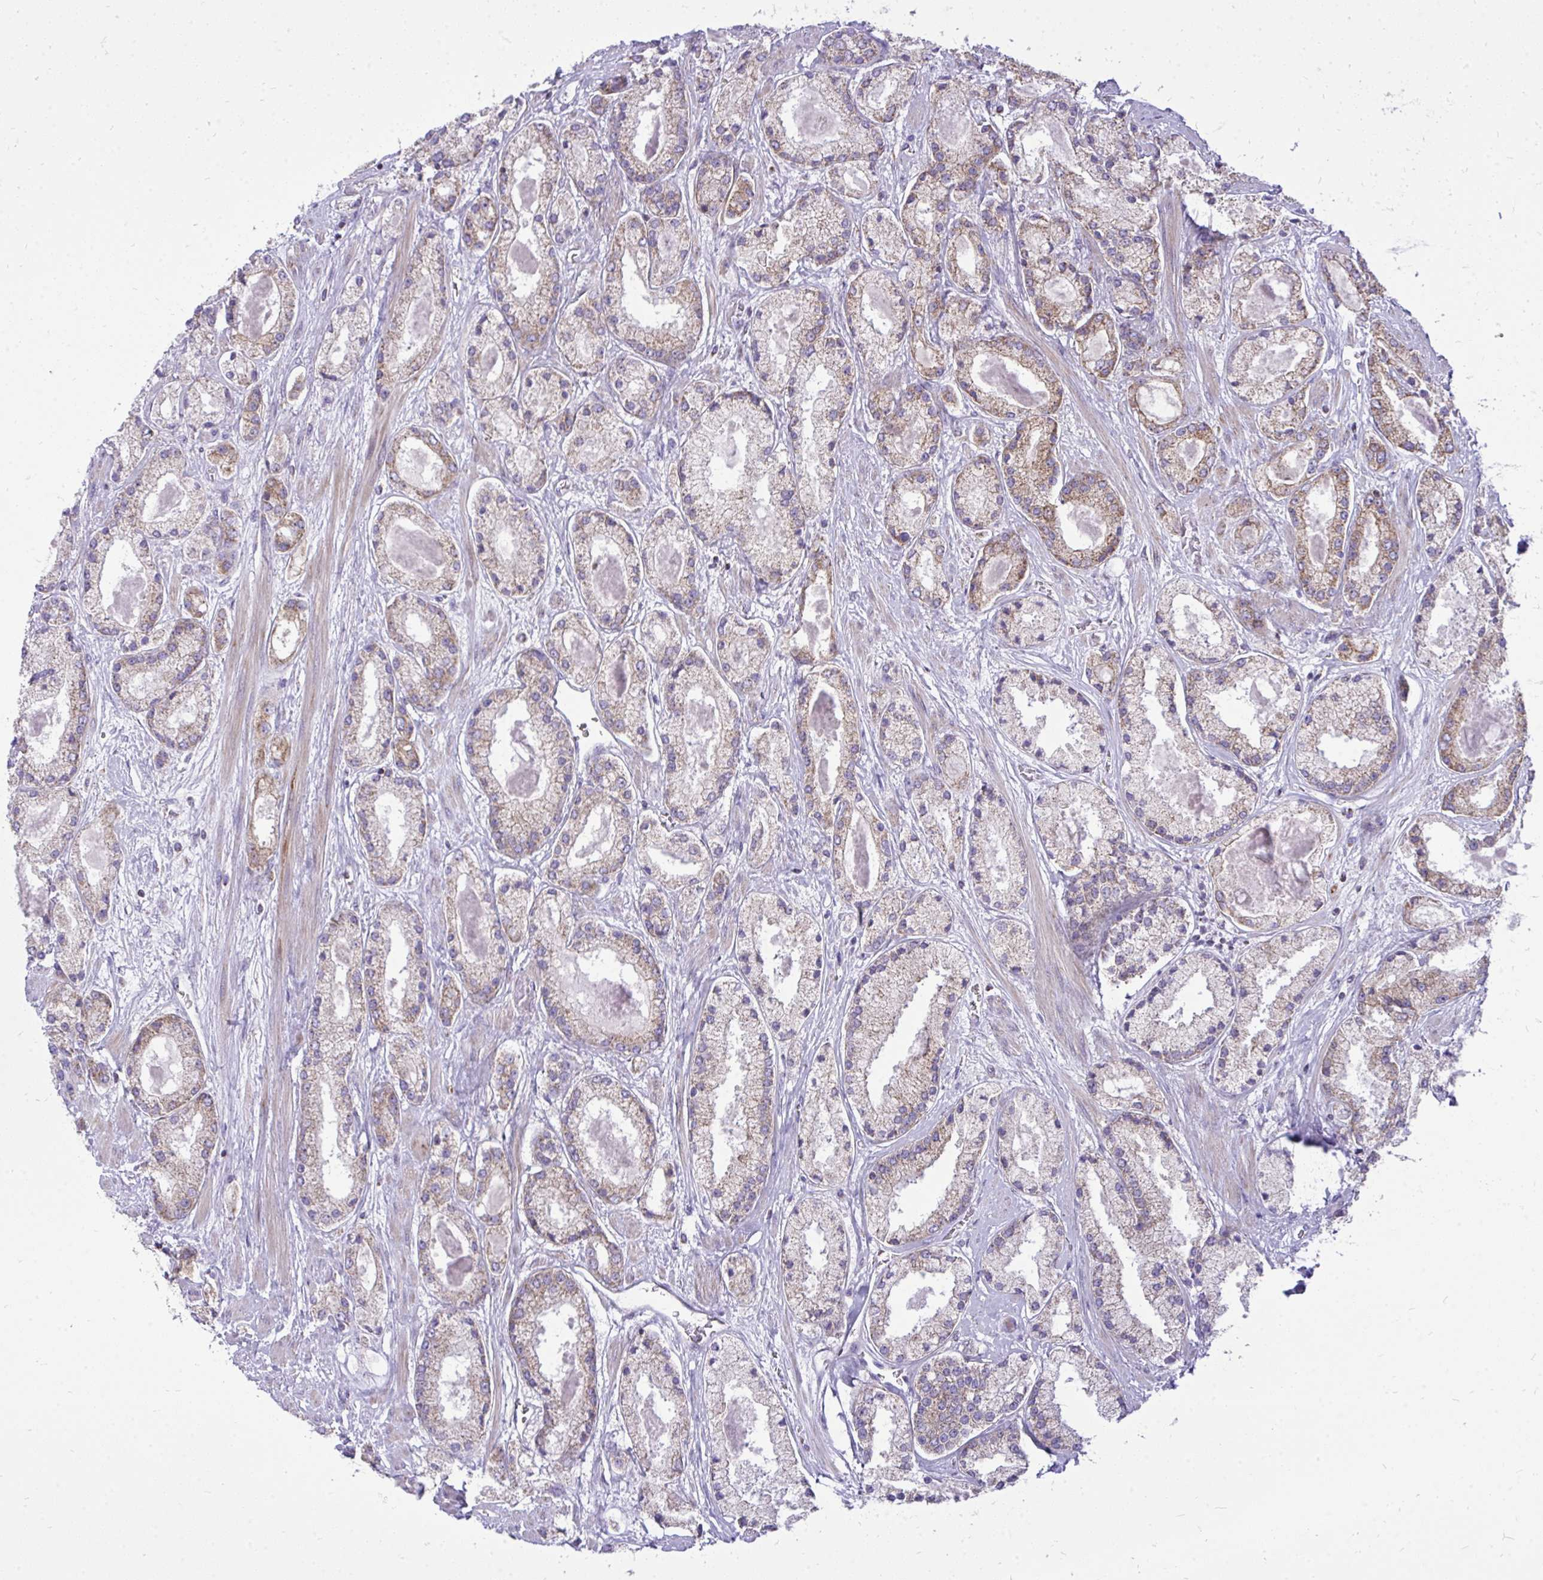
{"staining": {"intensity": "weak", "quantity": "25%-75%", "location": "cytoplasmic/membranous"}, "tissue": "prostate cancer", "cell_type": "Tumor cells", "image_type": "cancer", "snomed": [{"axis": "morphology", "description": "Adenocarcinoma, High grade"}, {"axis": "topography", "description": "Prostate"}], "caption": "IHC (DAB (3,3'-diaminobenzidine)) staining of human prostate high-grade adenocarcinoma reveals weak cytoplasmic/membranous protein expression in about 25%-75% of tumor cells.", "gene": "SPTBN2", "patient": {"sex": "male", "age": 67}}